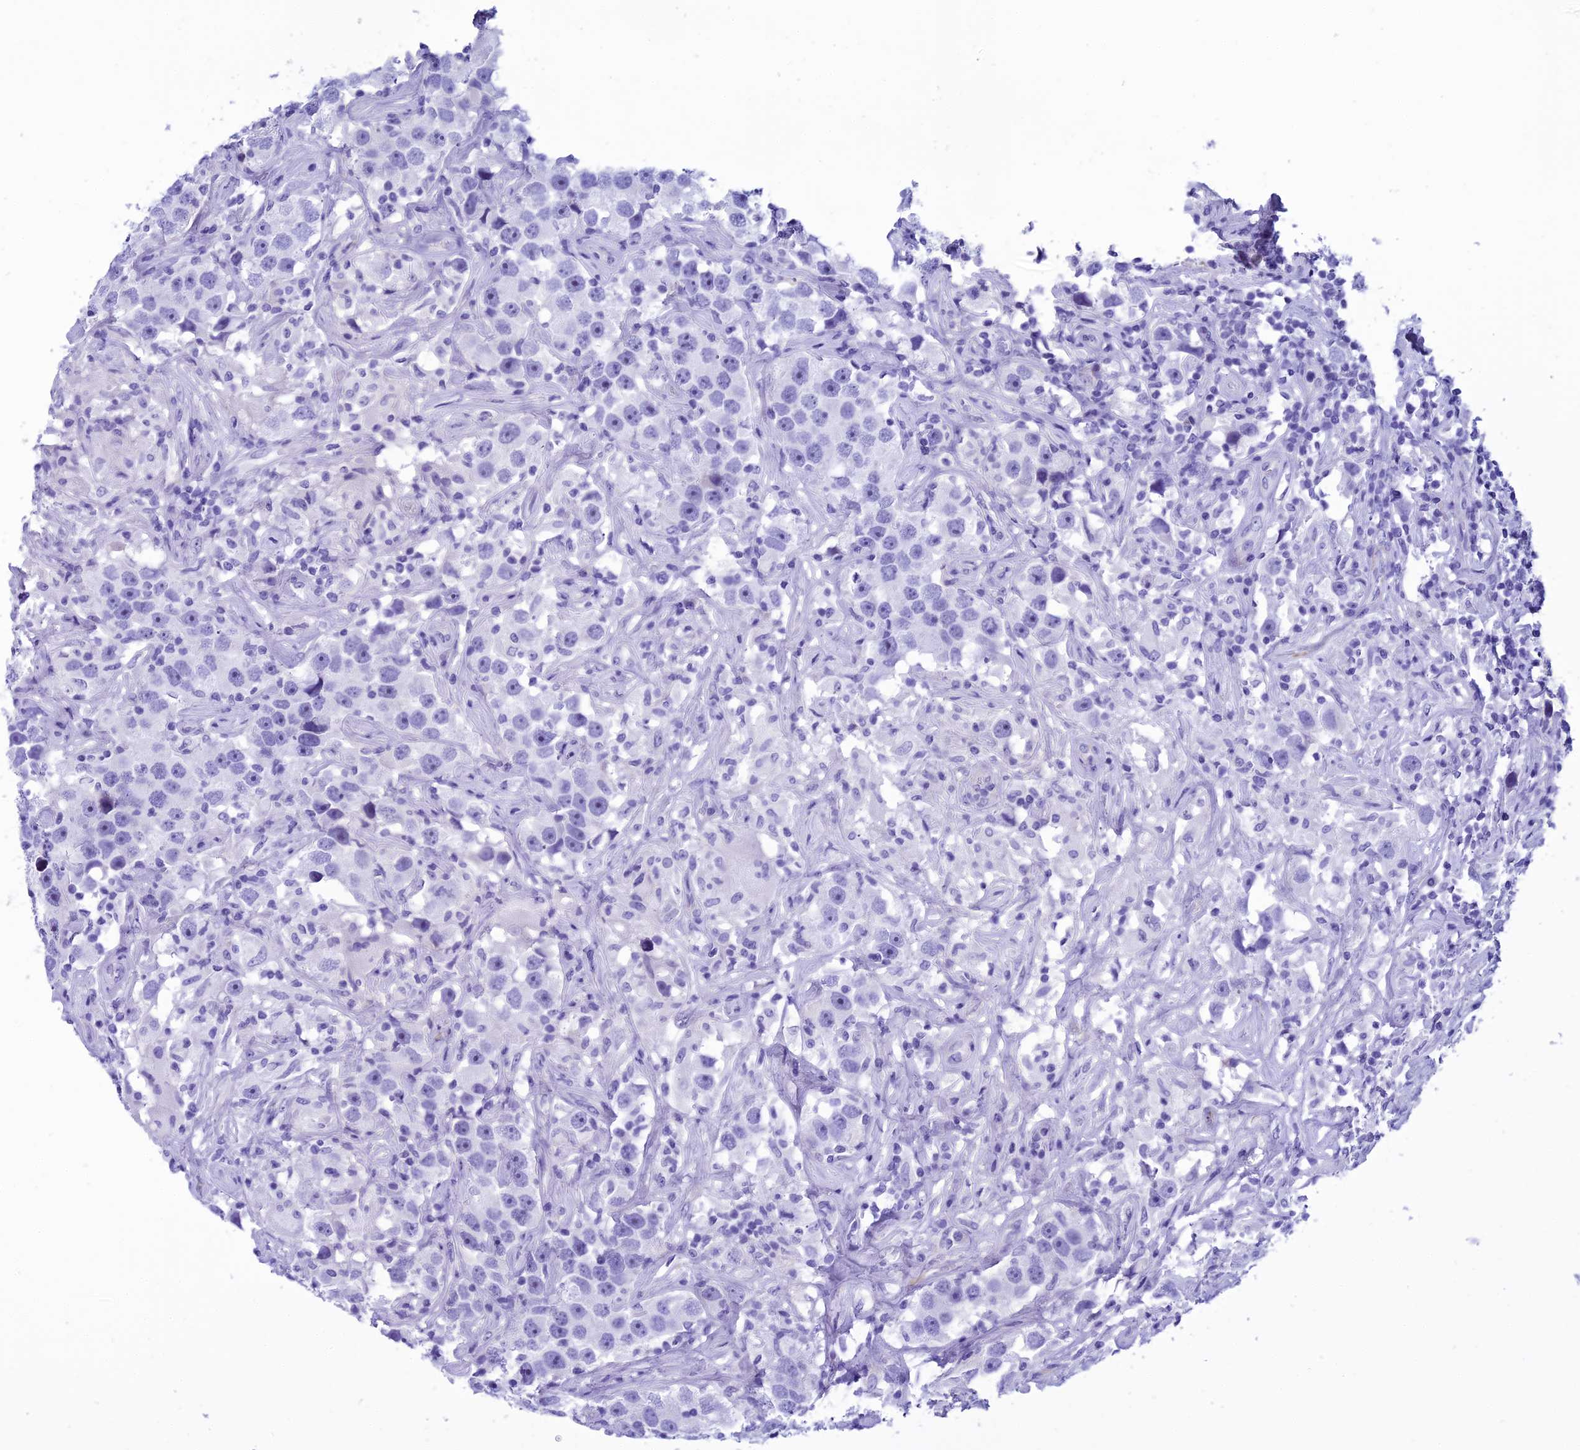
{"staining": {"intensity": "negative", "quantity": "none", "location": "none"}, "tissue": "testis cancer", "cell_type": "Tumor cells", "image_type": "cancer", "snomed": [{"axis": "morphology", "description": "Seminoma, NOS"}, {"axis": "topography", "description": "Testis"}], "caption": "Tumor cells are negative for protein expression in human testis cancer (seminoma).", "gene": "KCTD14", "patient": {"sex": "male", "age": 49}}